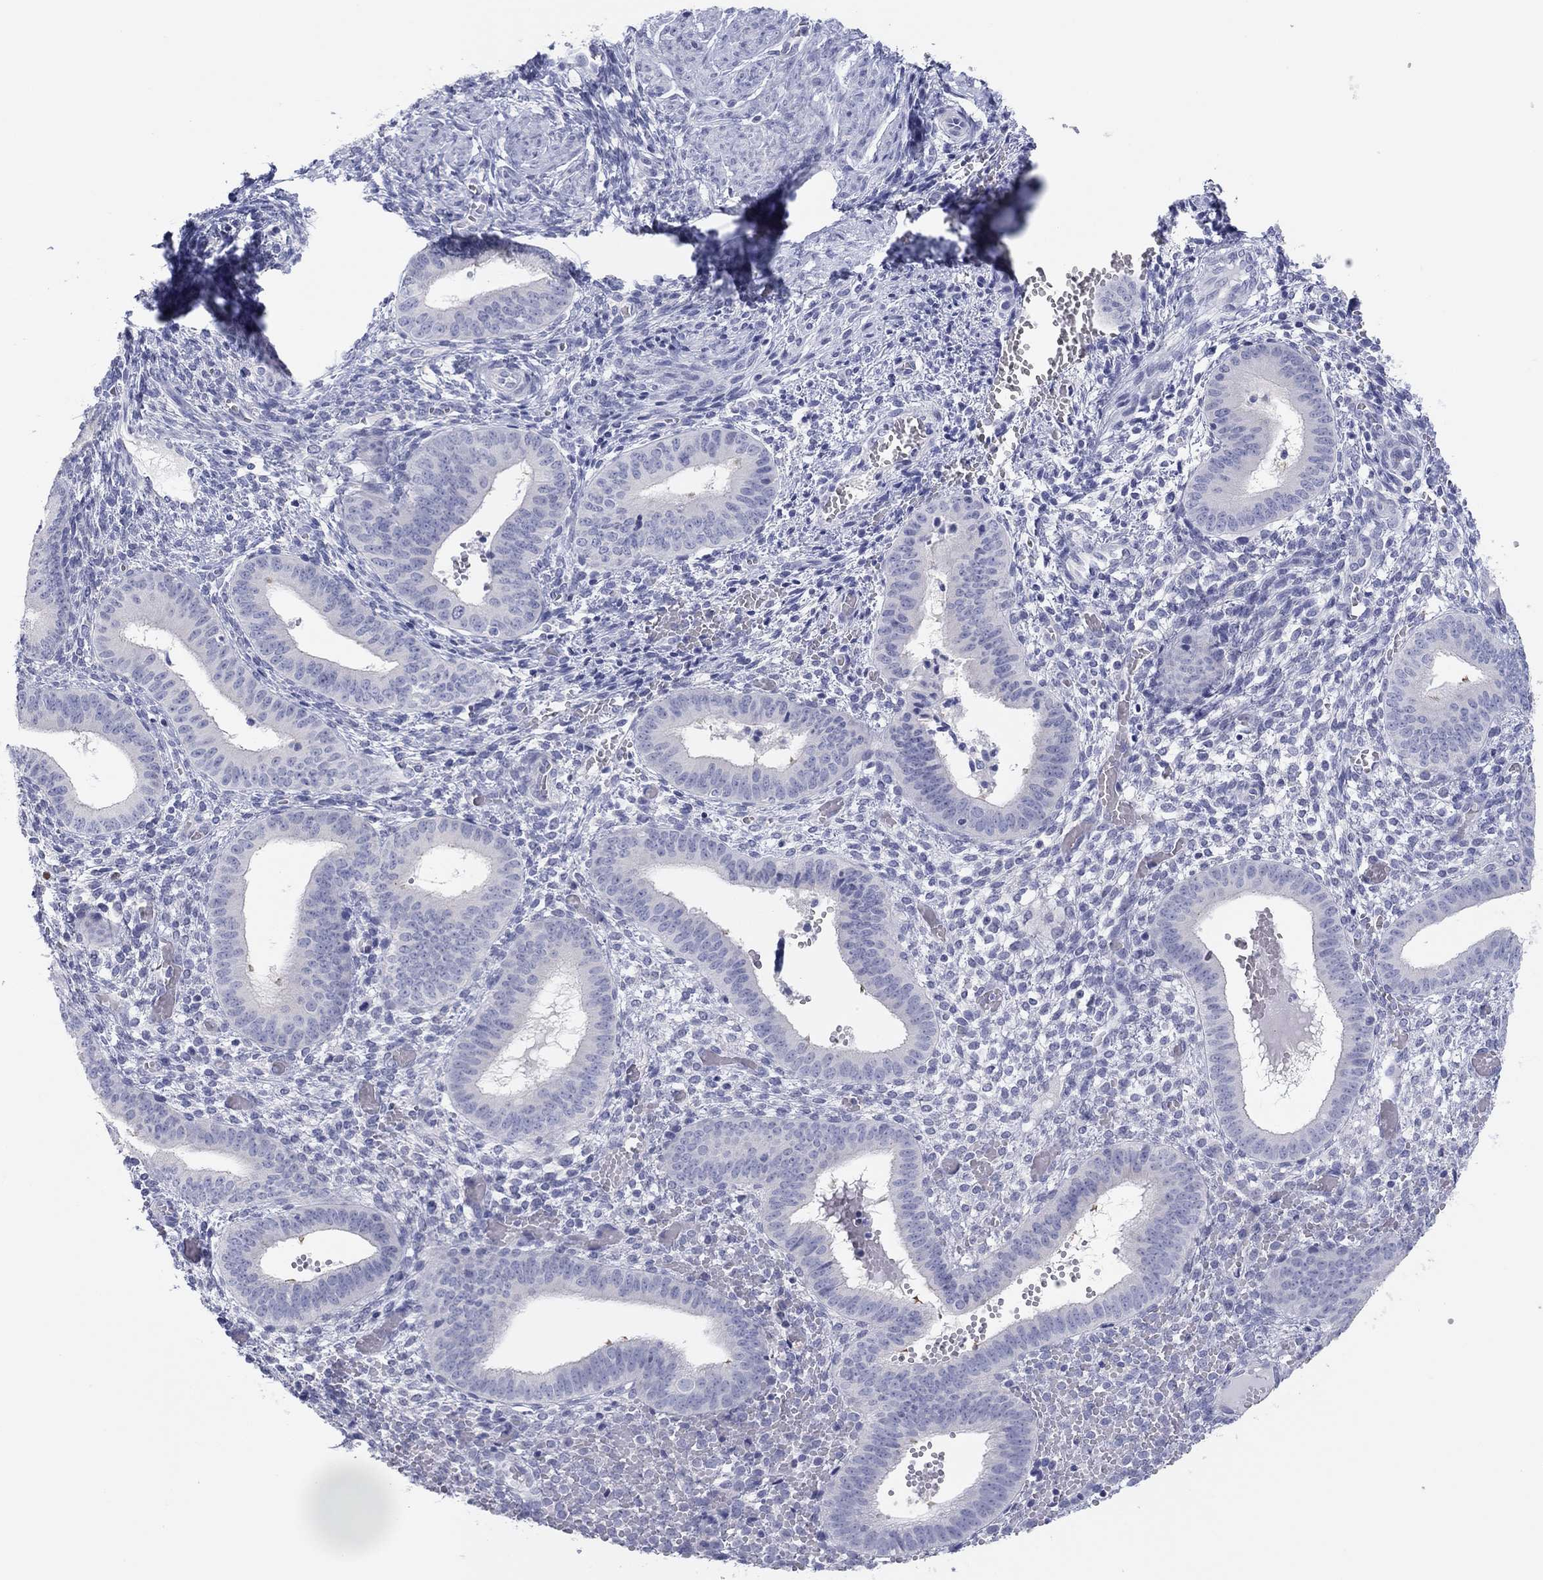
{"staining": {"intensity": "negative", "quantity": "none", "location": "none"}, "tissue": "endometrium", "cell_type": "Cells in endometrial stroma", "image_type": "normal", "snomed": [{"axis": "morphology", "description": "Normal tissue, NOS"}, {"axis": "topography", "description": "Endometrium"}], "caption": "Human endometrium stained for a protein using IHC shows no staining in cells in endometrial stroma.", "gene": "CPNE6", "patient": {"sex": "female", "age": 42}}